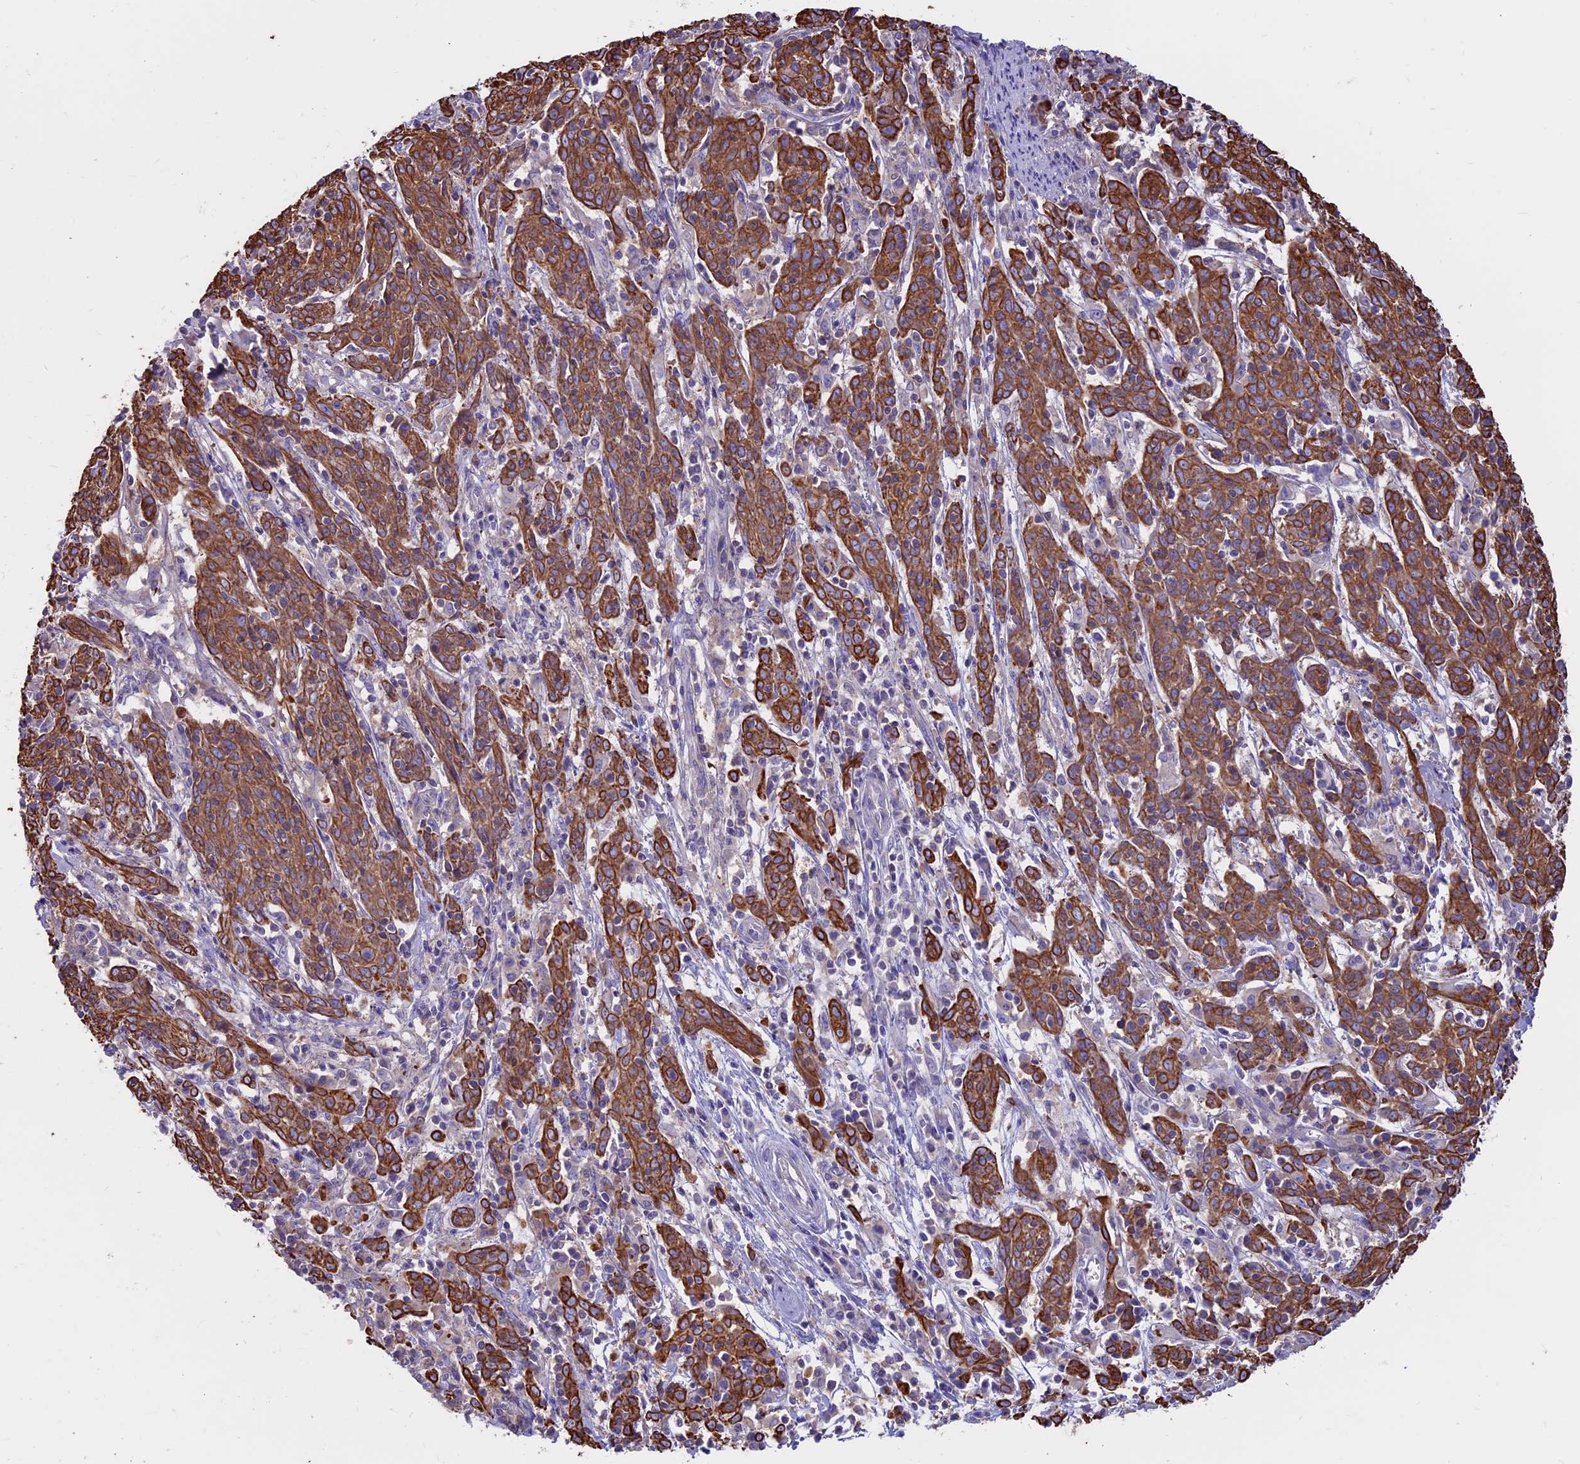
{"staining": {"intensity": "moderate", "quantity": ">75%", "location": "cytoplasmic/membranous"}, "tissue": "cervical cancer", "cell_type": "Tumor cells", "image_type": "cancer", "snomed": [{"axis": "morphology", "description": "Squamous cell carcinoma, NOS"}, {"axis": "topography", "description": "Cervix"}], "caption": "Squamous cell carcinoma (cervical) stained with DAB immunohistochemistry demonstrates medium levels of moderate cytoplasmic/membranous positivity in approximately >75% of tumor cells.", "gene": "CDAN1", "patient": {"sex": "female", "age": 67}}